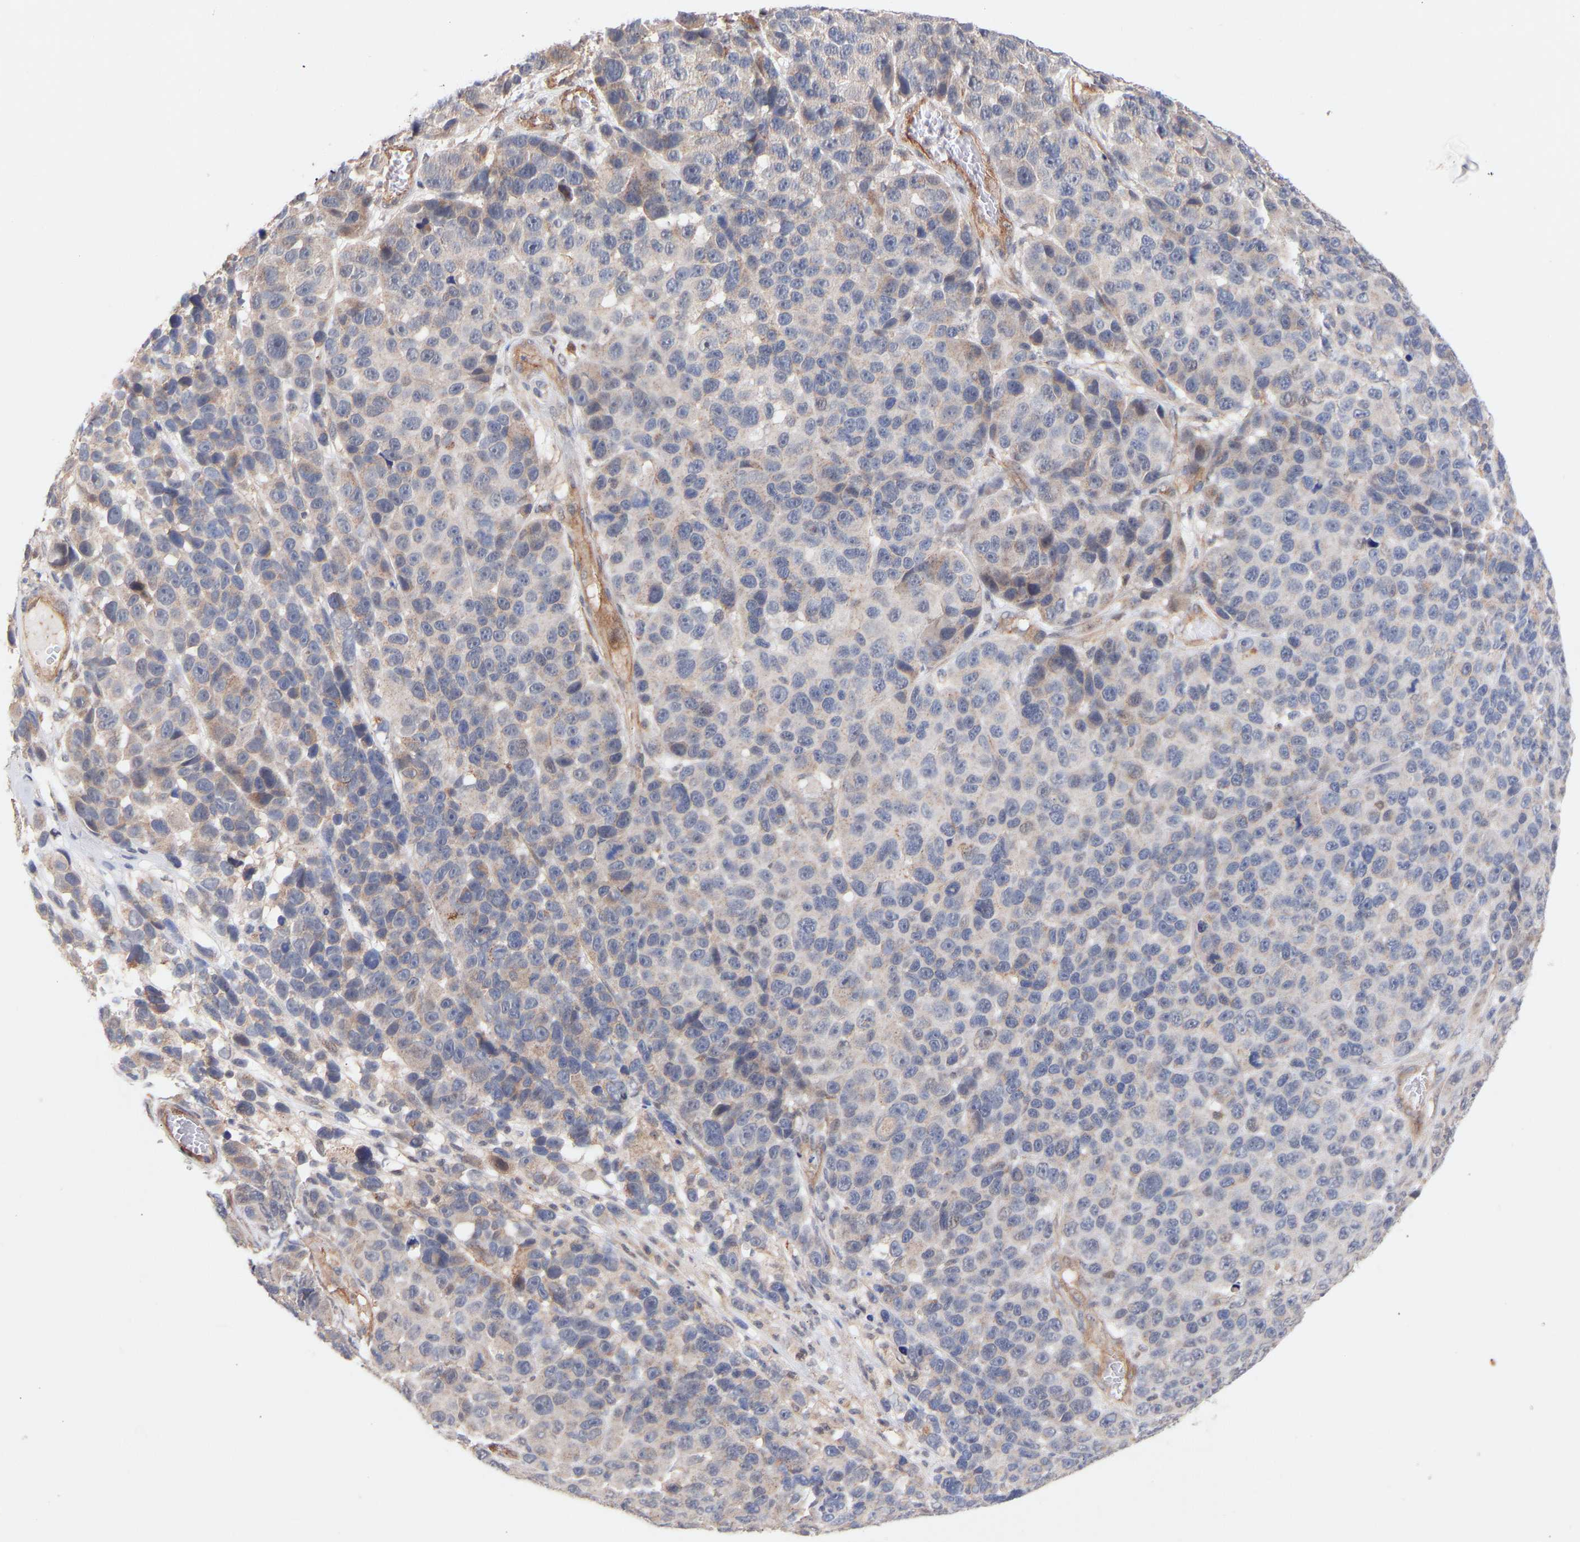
{"staining": {"intensity": "weak", "quantity": "<25%", "location": "cytoplasmic/membranous"}, "tissue": "melanoma", "cell_type": "Tumor cells", "image_type": "cancer", "snomed": [{"axis": "morphology", "description": "Malignant melanoma, NOS"}, {"axis": "topography", "description": "Skin"}], "caption": "A high-resolution image shows IHC staining of melanoma, which exhibits no significant positivity in tumor cells.", "gene": "PDLIM5", "patient": {"sex": "male", "age": 53}}